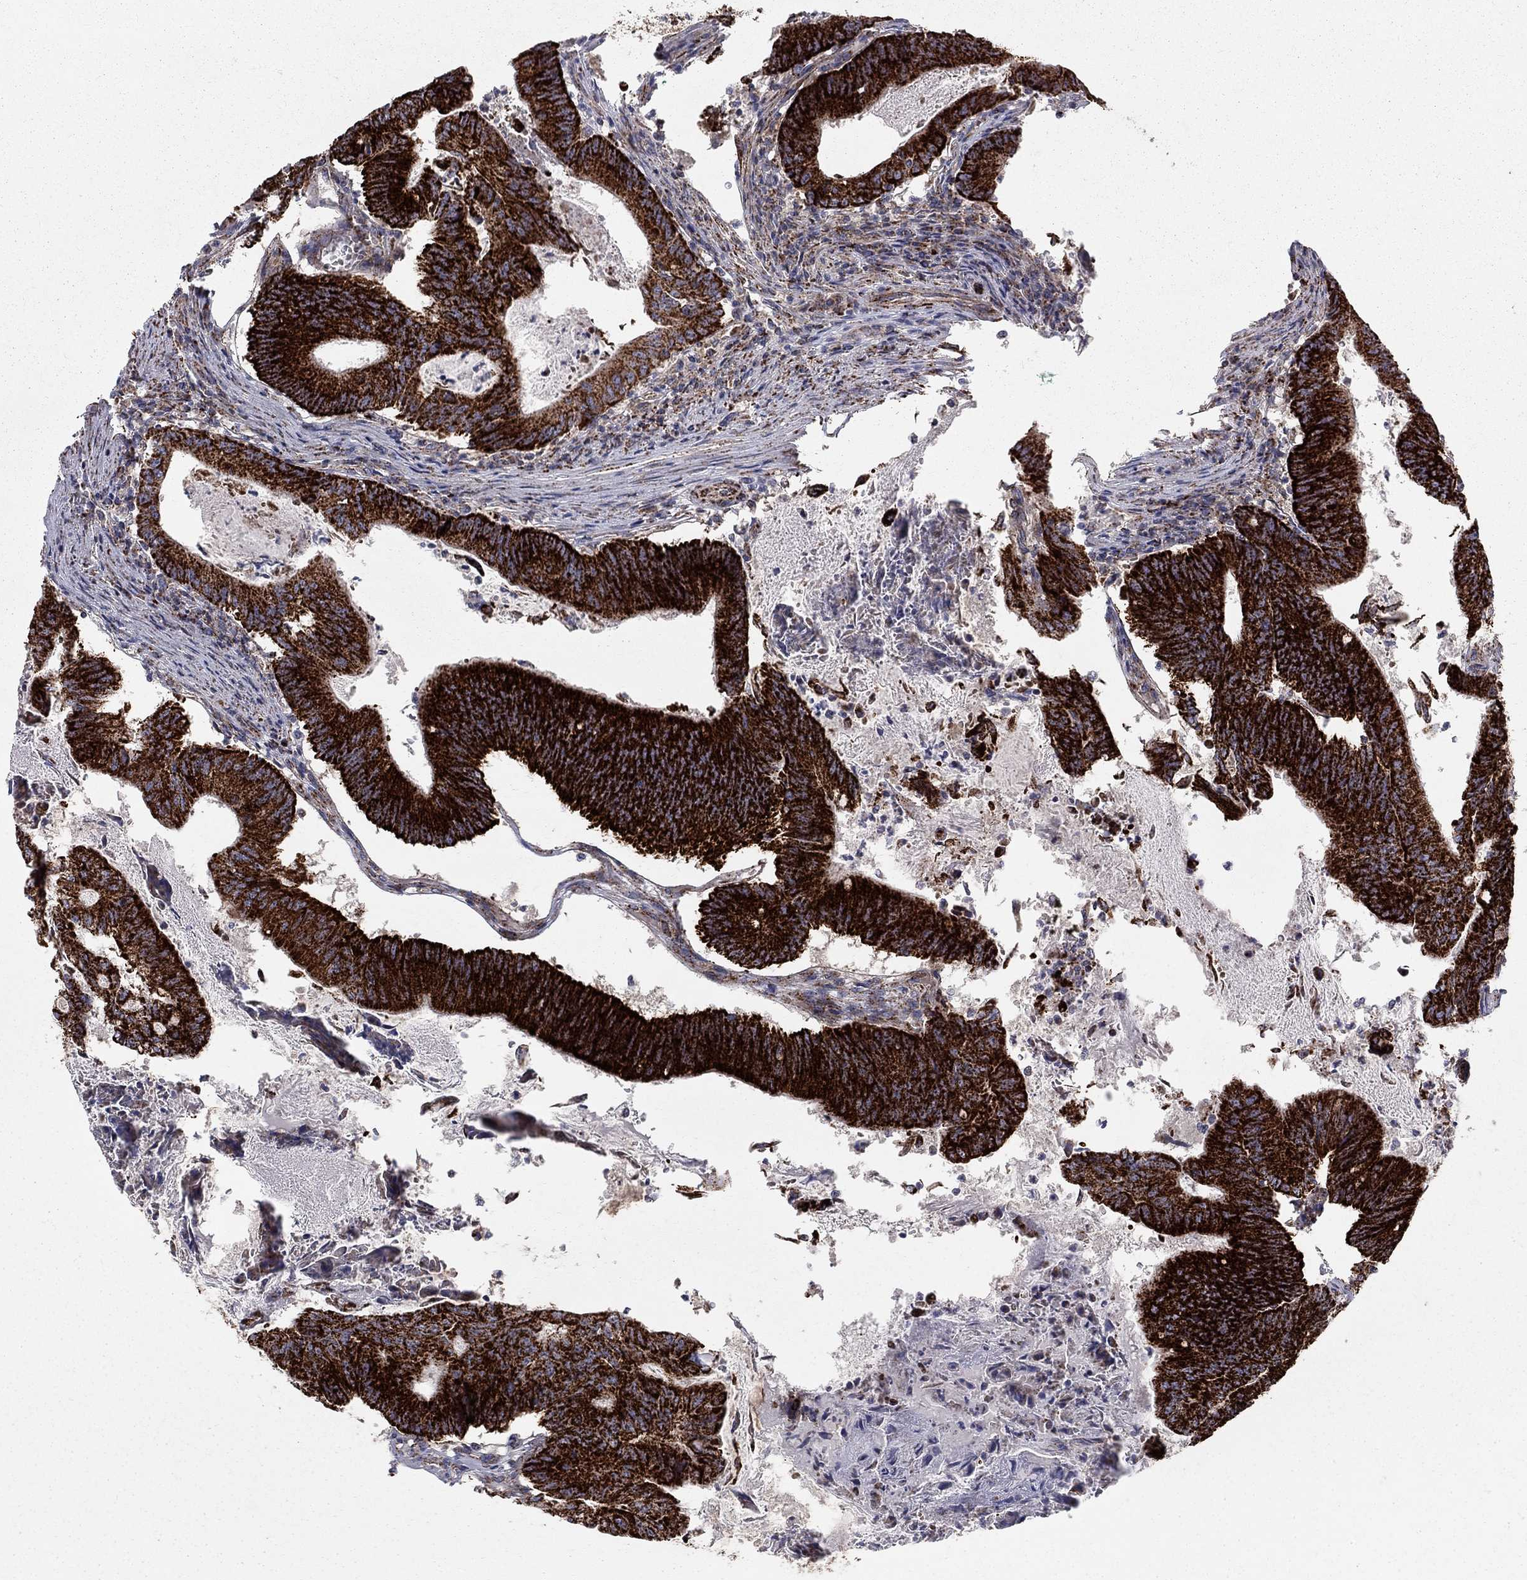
{"staining": {"intensity": "strong", "quantity": ">75%", "location": "cytoplasmic/membranous"}, "tissue": "colorectal cancer", "cell_type": "Tumor cells", "image_type": "cancer", "snomed": [{"axis": "morphology", "description": "Adenocarcinoma, NOS"}, {"axis": "topography", "description": "Colon"}], "caption": "Human colorectal cancer (adenocarcinoma) stained for a protein (brown) reveals strong cytoplasmic/membranous positive staining in approximately >75% of tumor cells.", "gene": "ALDH1B1", "patient": {"sex": "female", "age": 70}}